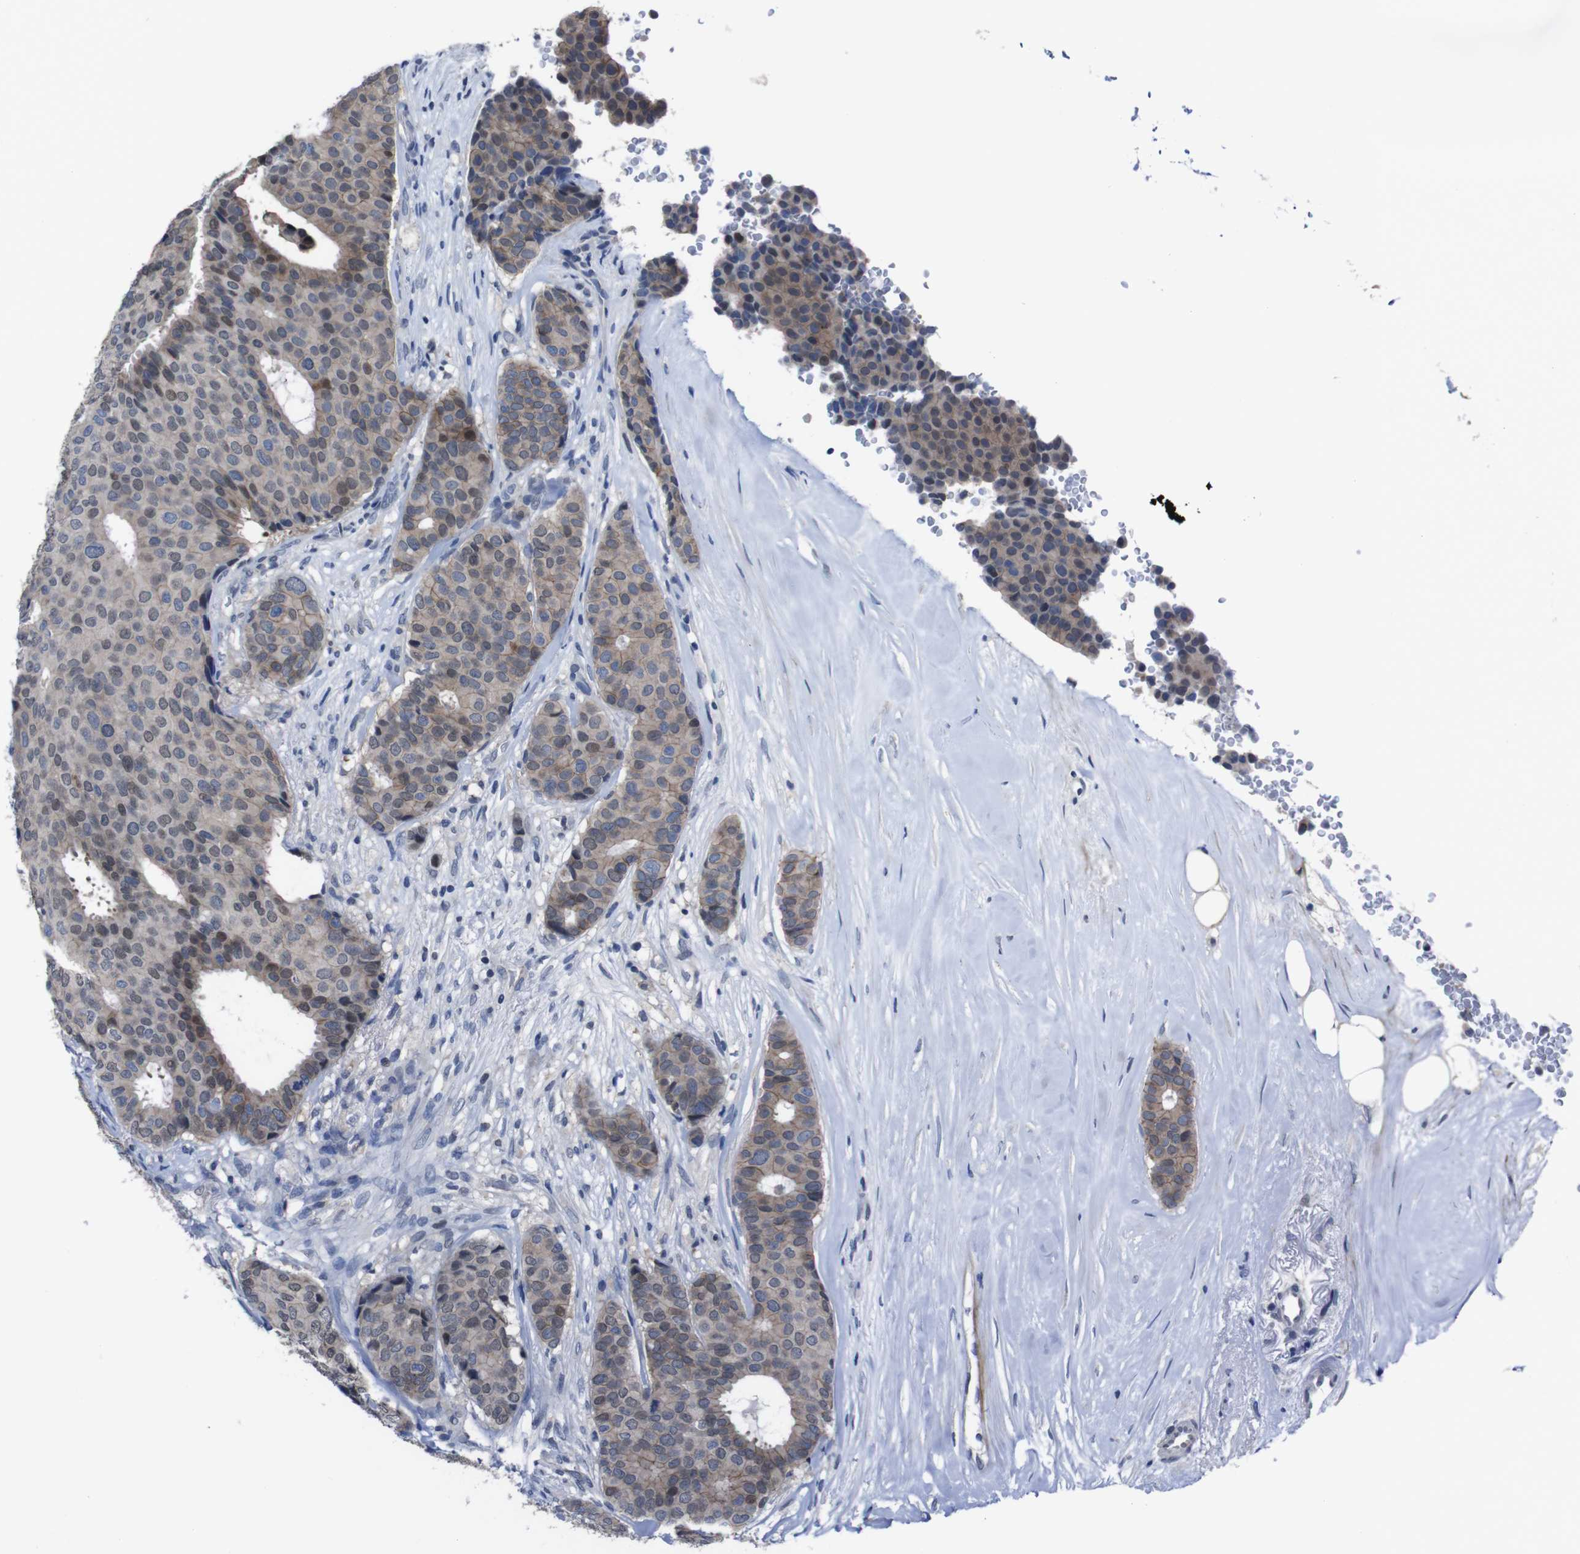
{"staining": {"intensity": "moderate", "quantity": ">75%", "location": "cytoplasmic/membranous"}, "tissue": "breast cancer", "cell_type": "Tumor cells", "image_type": "cancer", "snomed": [{"axis": "morphology", "description": "Duct carcinoma"}, {"axis": "topography", "description": "Breast"}], "caption": "Human breast cancer stained with a protein marker exhibits moderate staining in tumor cells.", "gene": "SEMA4B", "patient": {"sex": "female", "age": 75}}